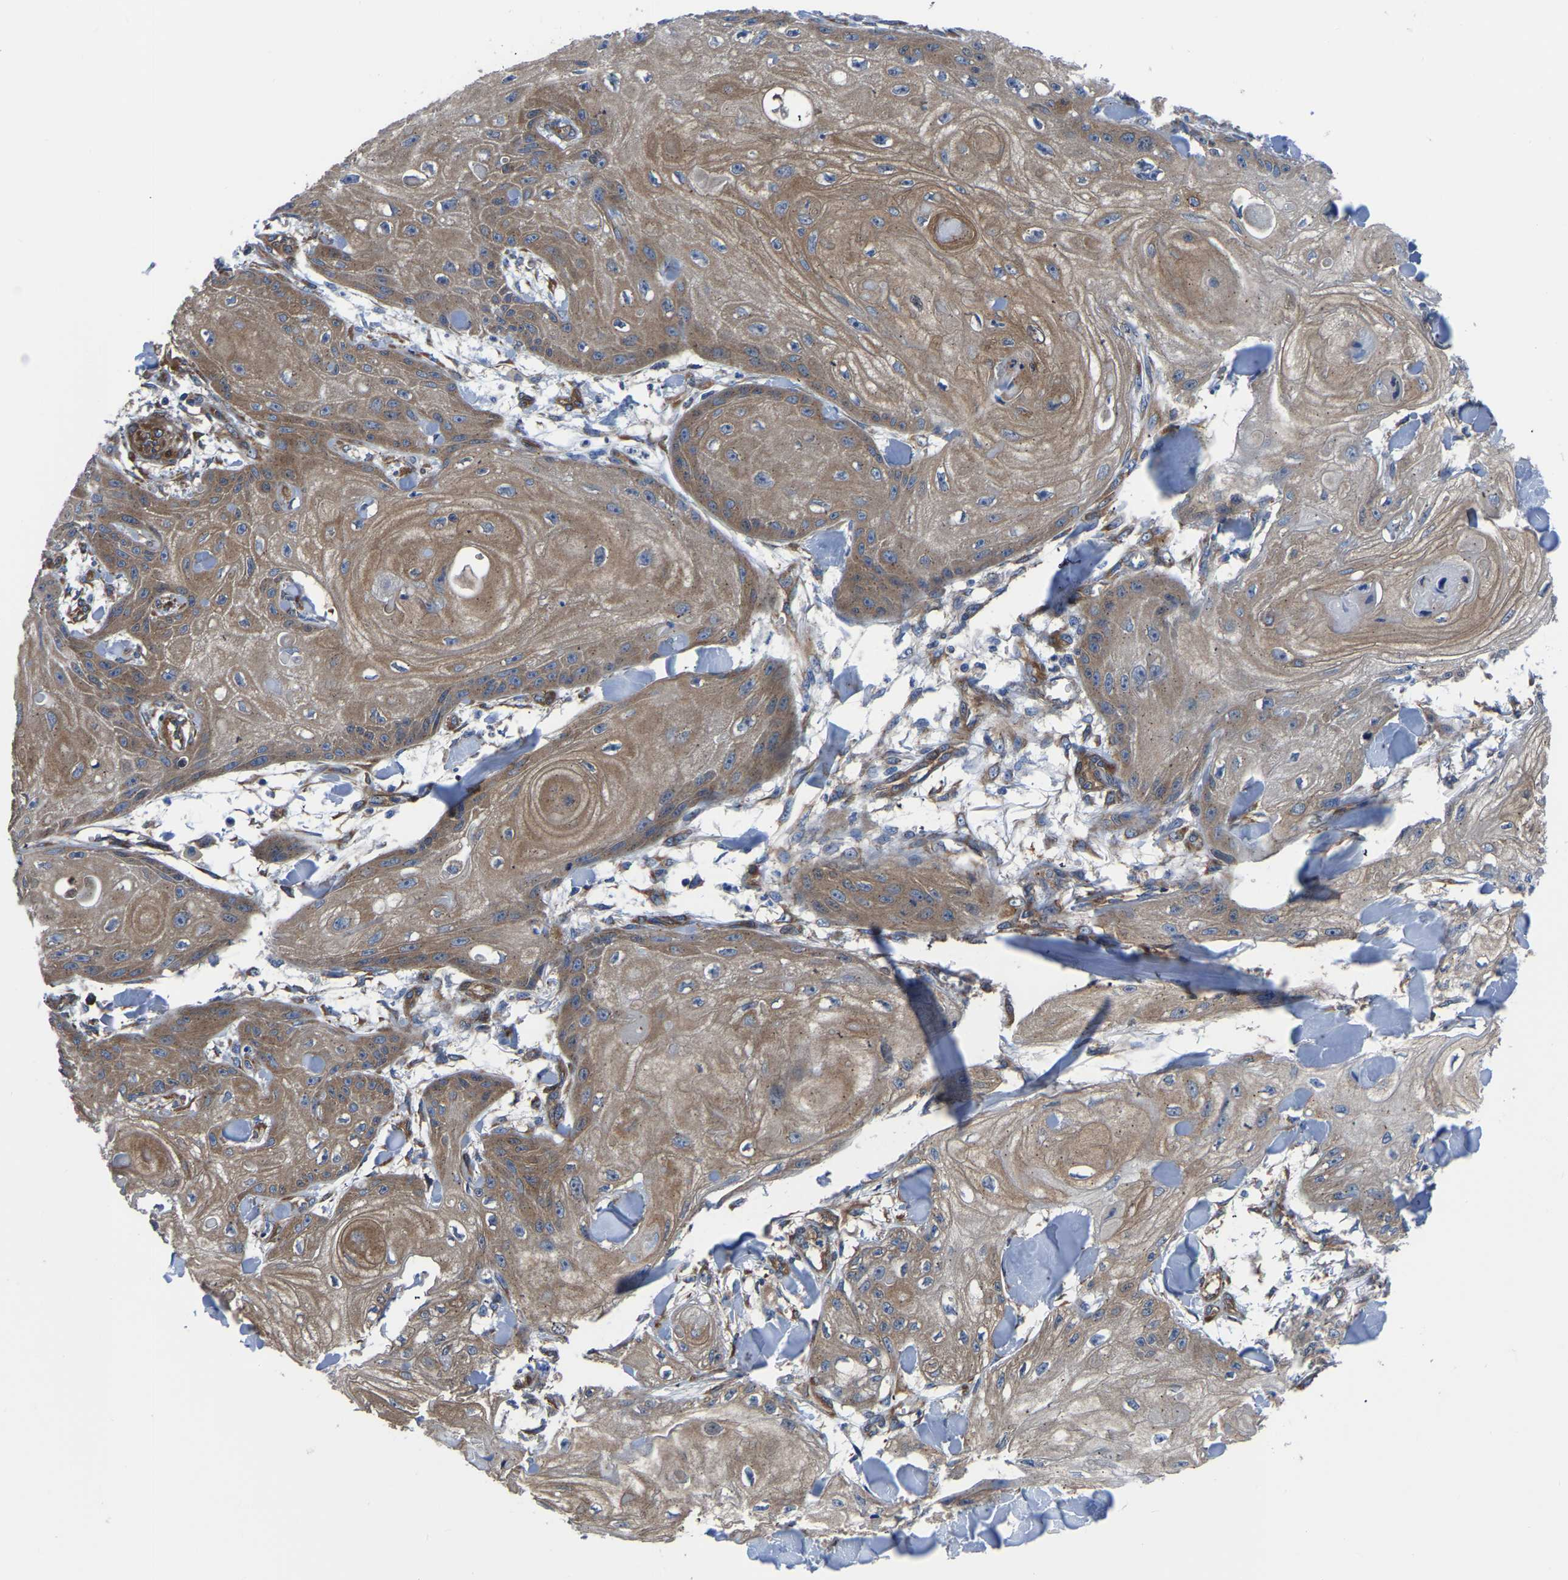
{"staining": {"intensity": "moderate", "quantity": ">75%", "location": "cytoplasmic/membranous"}, "tissue": "skin cancer", "cell_type": "Tumor cells", "image_type": "cancer", "snomed": [{"axis": "morphology", "description": "Squamous cell carcinoma, NOS"}, {"axis": "topography", "description": "Skin"}], "caption": "Skin cancer stained with a protein marker demonstrates moderate staining in tumor cells.", "gene": "TFG", "patient": {"sex": "male", "age": 74}}